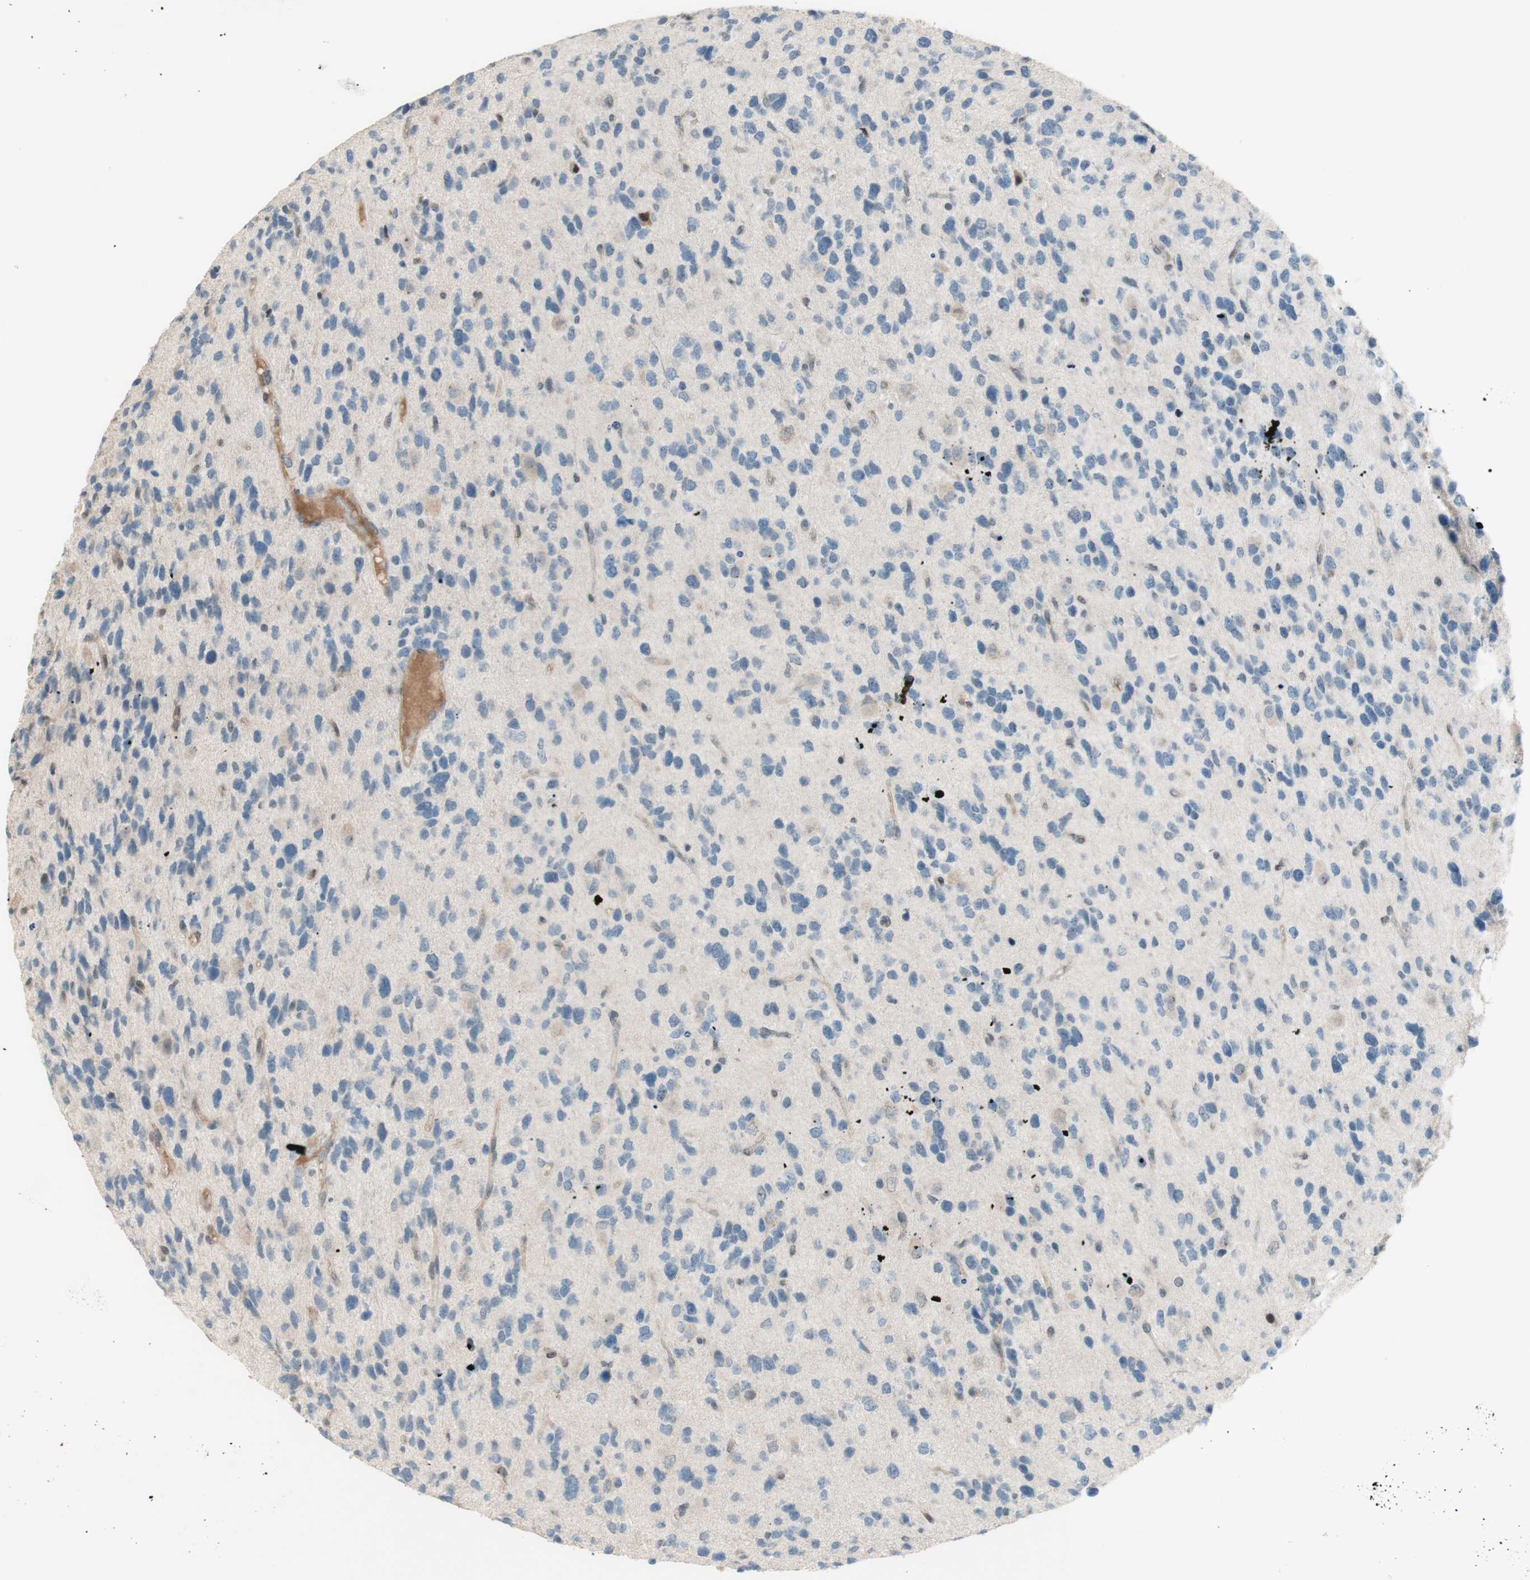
{"staining": {"intensity": "negative", "quantity": "none", "location": "none"}, "tissue": "glioma", "cell_type": "Tumor cells", "image_type": "cancer", "snomed": [{"axis": "morphology", "description": "Glioma, malignant, High grade"}, {"axis": "topography", "description": "Brain"}], "caption": "The histopathology image exhibits no significant staining in tumor cells of malignant high-grade glioma. (DAB IHC visualized using brightfield microscopy, high magnification).", "gene": "JPH1", "patient": {"sex": "female", "age": 58}}